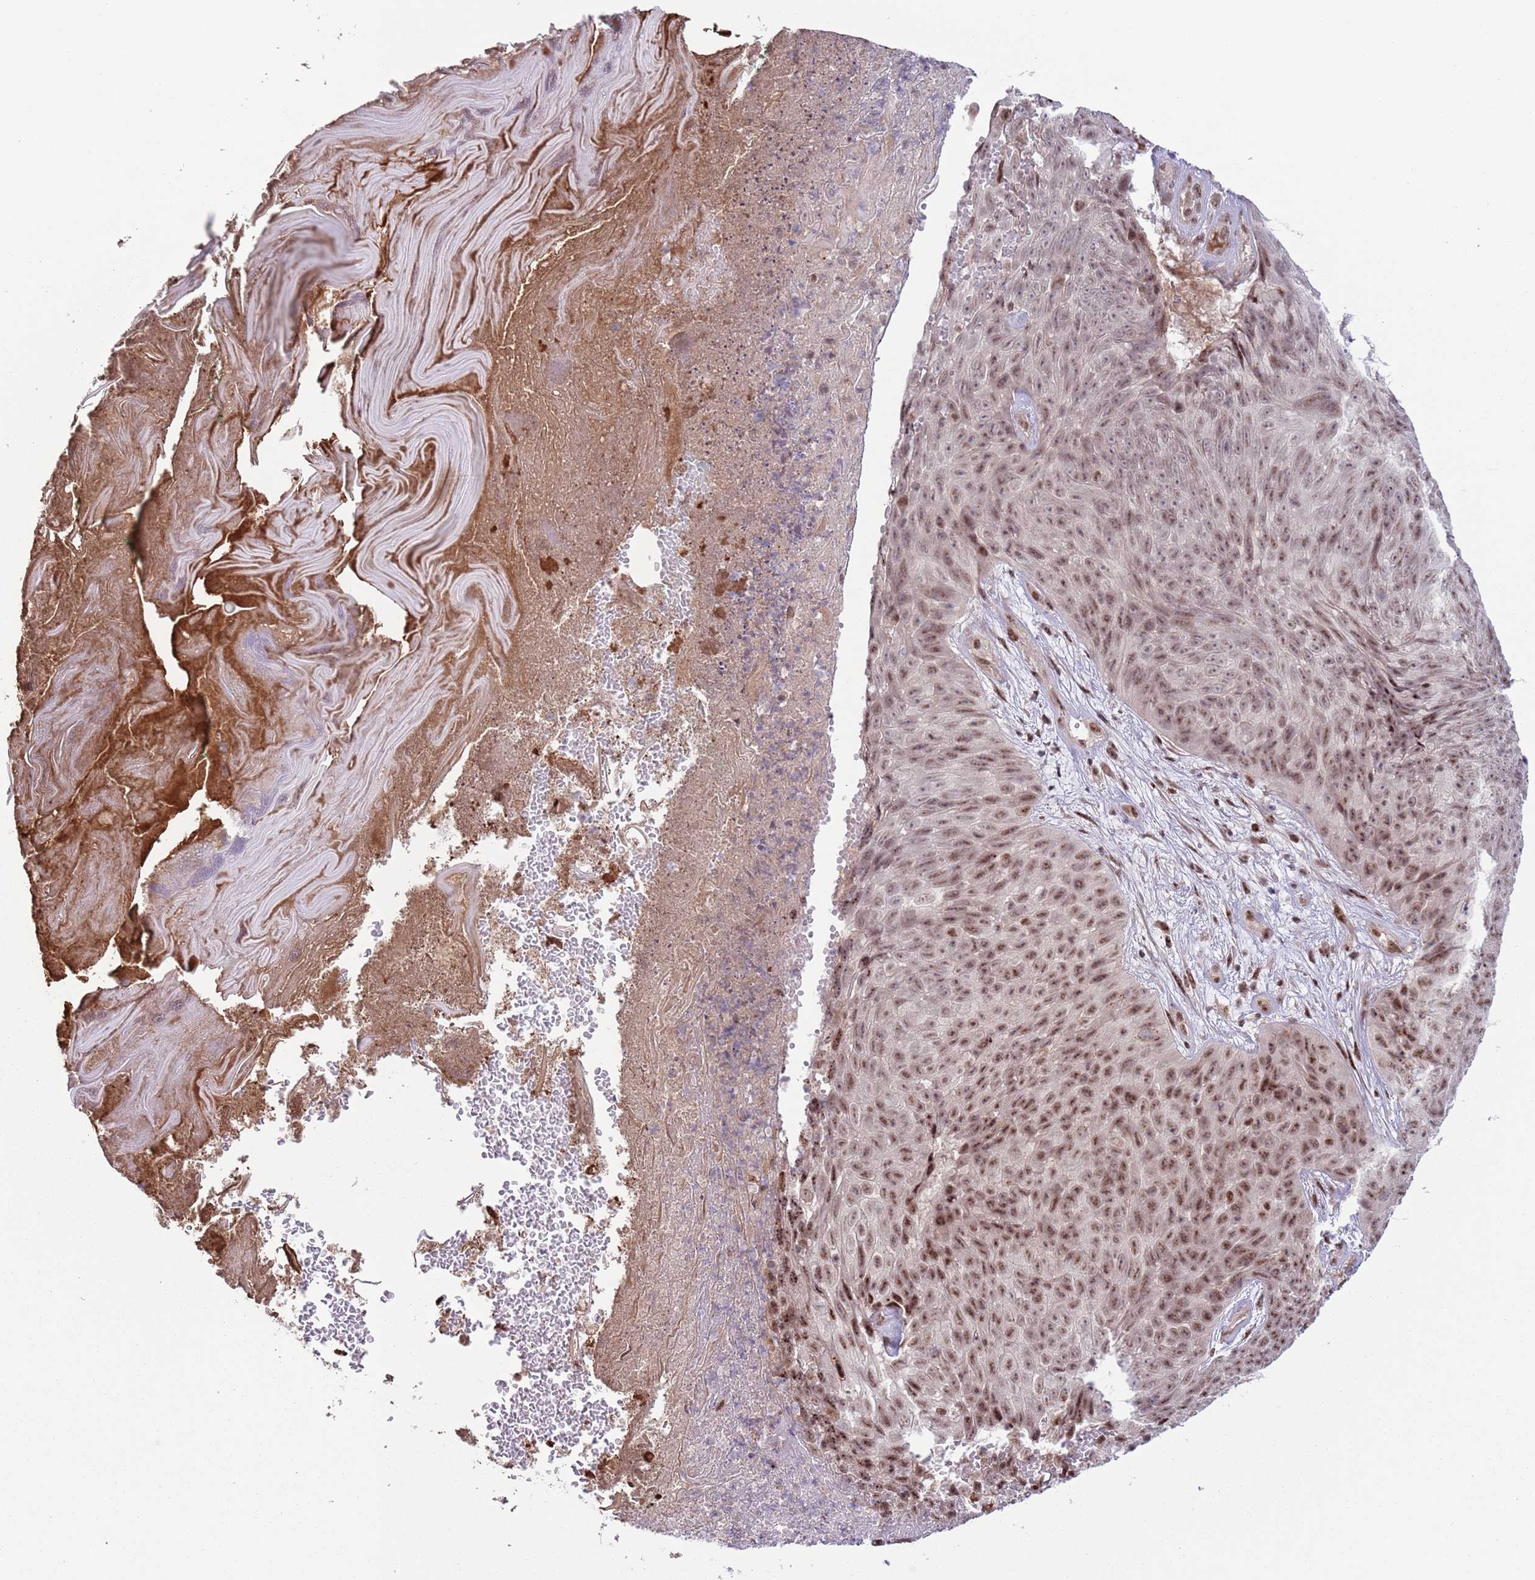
{"staining": {"intensity": "moderate", "quantity": ">75%", "location": "nuclear"}, "tissue": "skin cancer", "cell_type": "Tumor cells", "image_type": "cancer", "snomed": [{"axis": "morphology", "description": "Squamous cell carcinoma, NOS"}, {"axis": "topography", "description": "Skin"}], "caption": "Skin squamous cell carcinoma stained with DAB immunohistochemistry (IHC) exhibits medium levels of moderate nuclear staining in about >75% of tumor cells.", "gene": "SIPA1L3", "patient": {"sex": "female", "age": 87}}